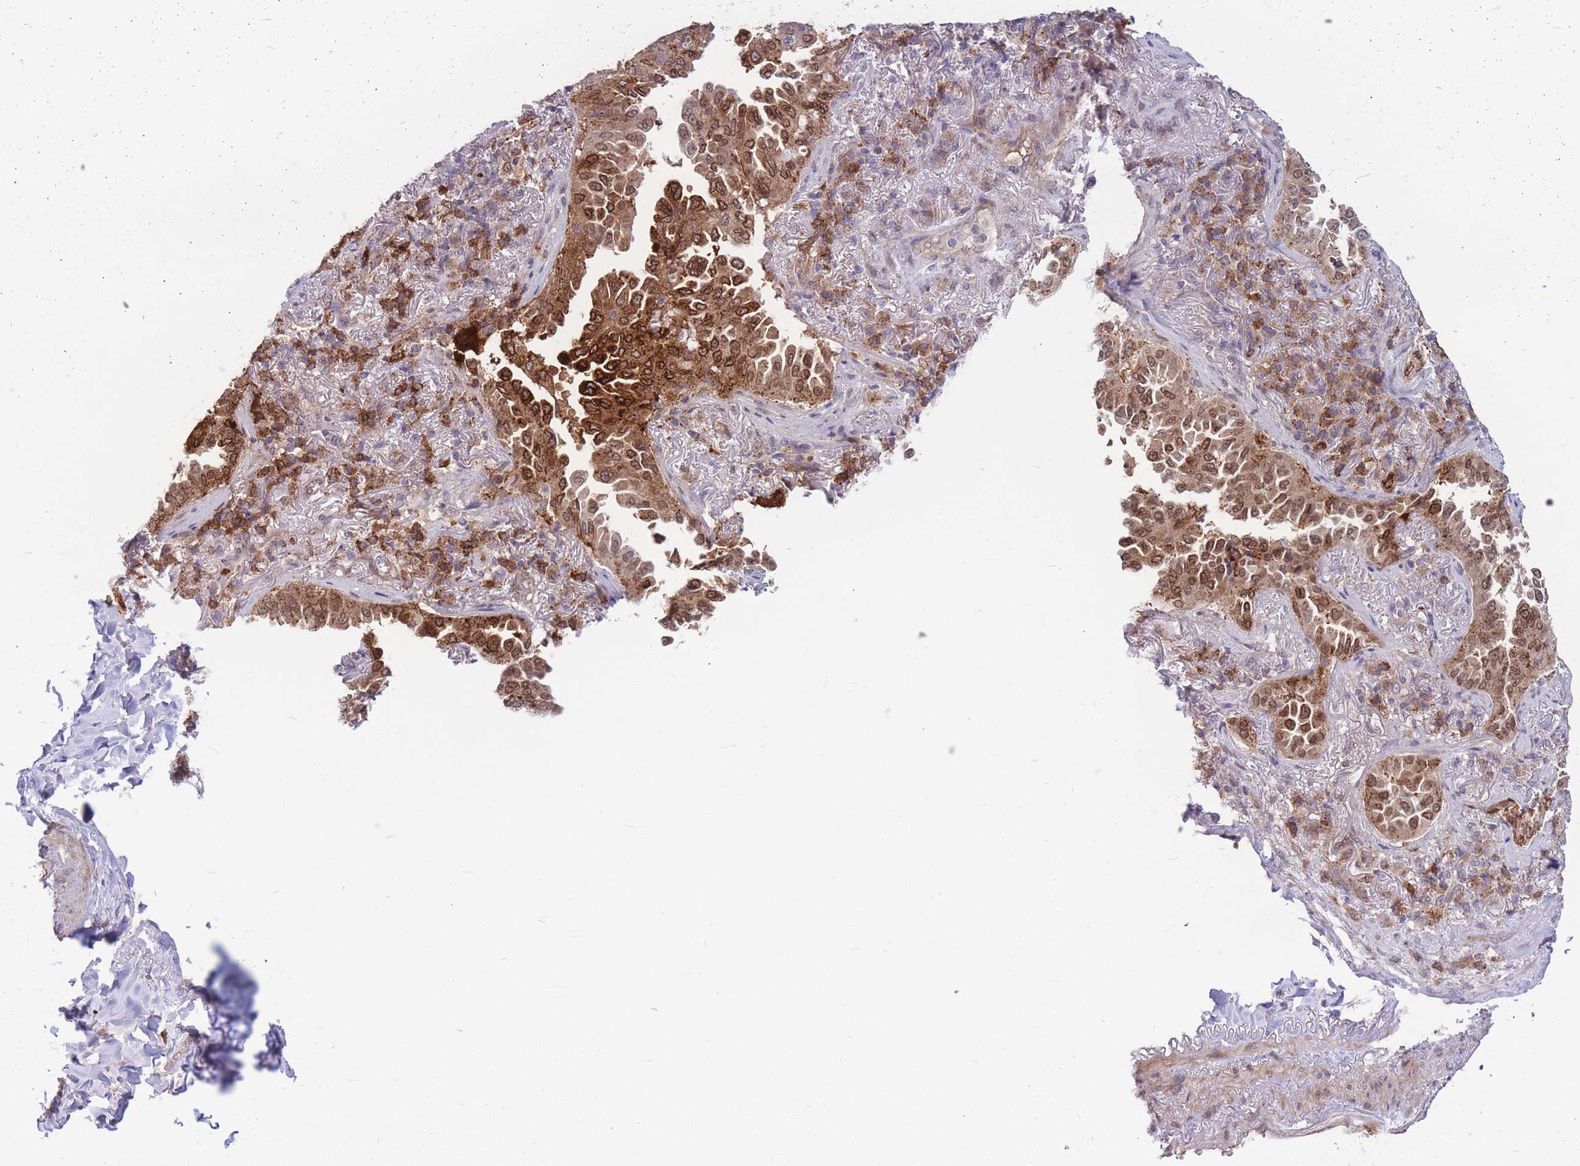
{"staining": {"intensity": "strong", "quantity": ">75%", "location": "cytoplasmic/membranous"}, "tissue": "lung cancer", "cell_type": "Tumor cells", "image_type": "cancer", "snomed": [{"axis": "morphology", "description": "Adenocarcinoma, NOS"}, {"axis": "topography", "description": "Lung"}], "caption": "High-power microscopy captured an immunohistochemistry image of adenocarcinoma (lung), revealing strong cytoplasmic/membranous staining in about >75% of tumor cells. The protein of interest is shown in brown color, while the nuclei are stained blue.", "gene": "TCF20", "patient": {"sex": "female", "age": 69}}